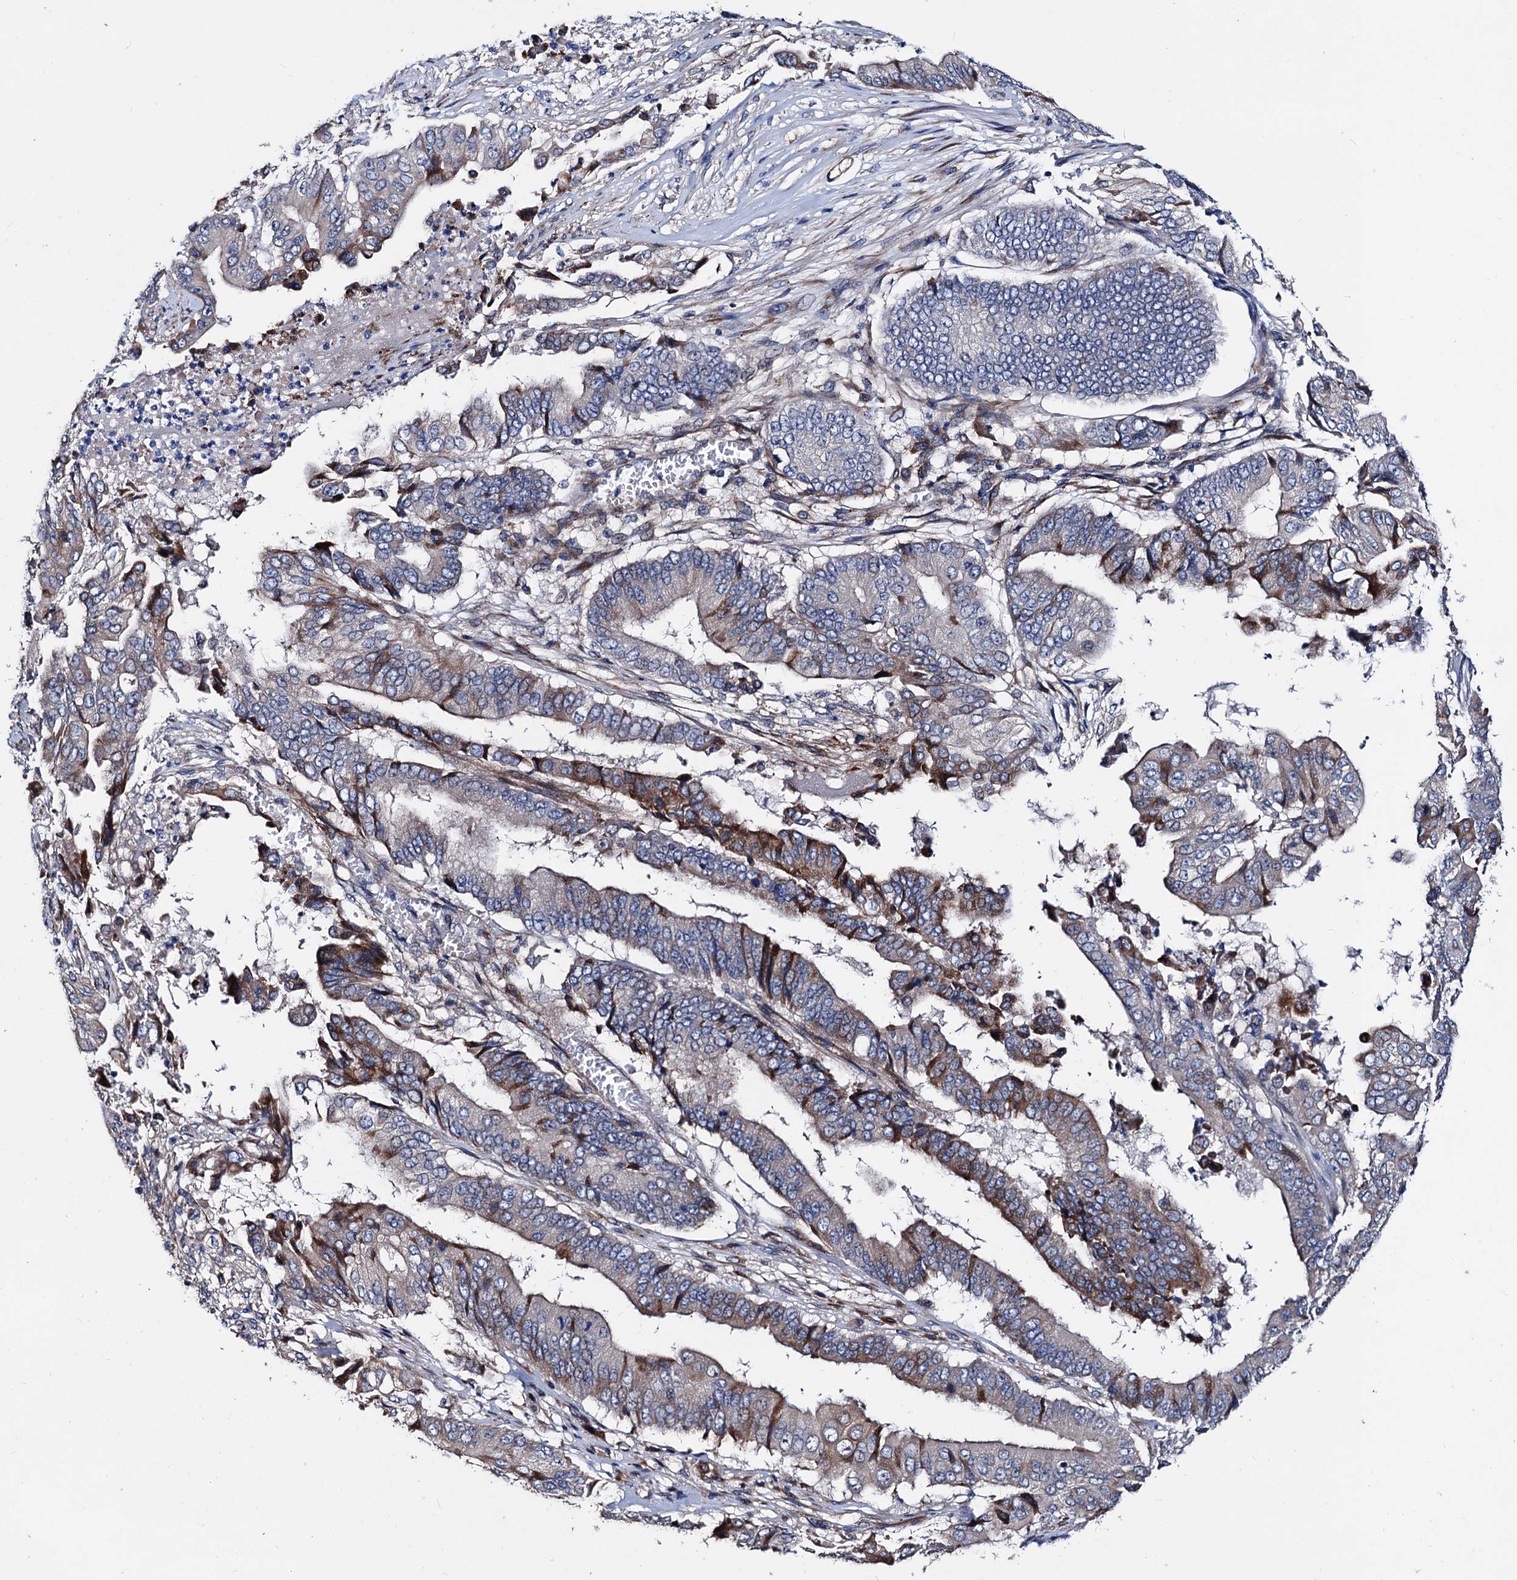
{"staining": {"intensity": "moderate", "quantity": "<25%", "location": "cytoplasmic/membranous"}, "tissue": "pancreatic cancer", "cell_type": "Tumor cells", "image_type": "cancer", "snomed": [{"axis": "morphology", "description": "Adenocarcinoma, NOS"}, {"axis": "topography", "description": "Pancreas"}], "caption": "Moderate cytoplasmic/membranous expression is identified in approximately <25% of tumor cells in pancreatic cancer.", "gene": "AKAP11", "patient": {"sex": "female", "age": 77}}